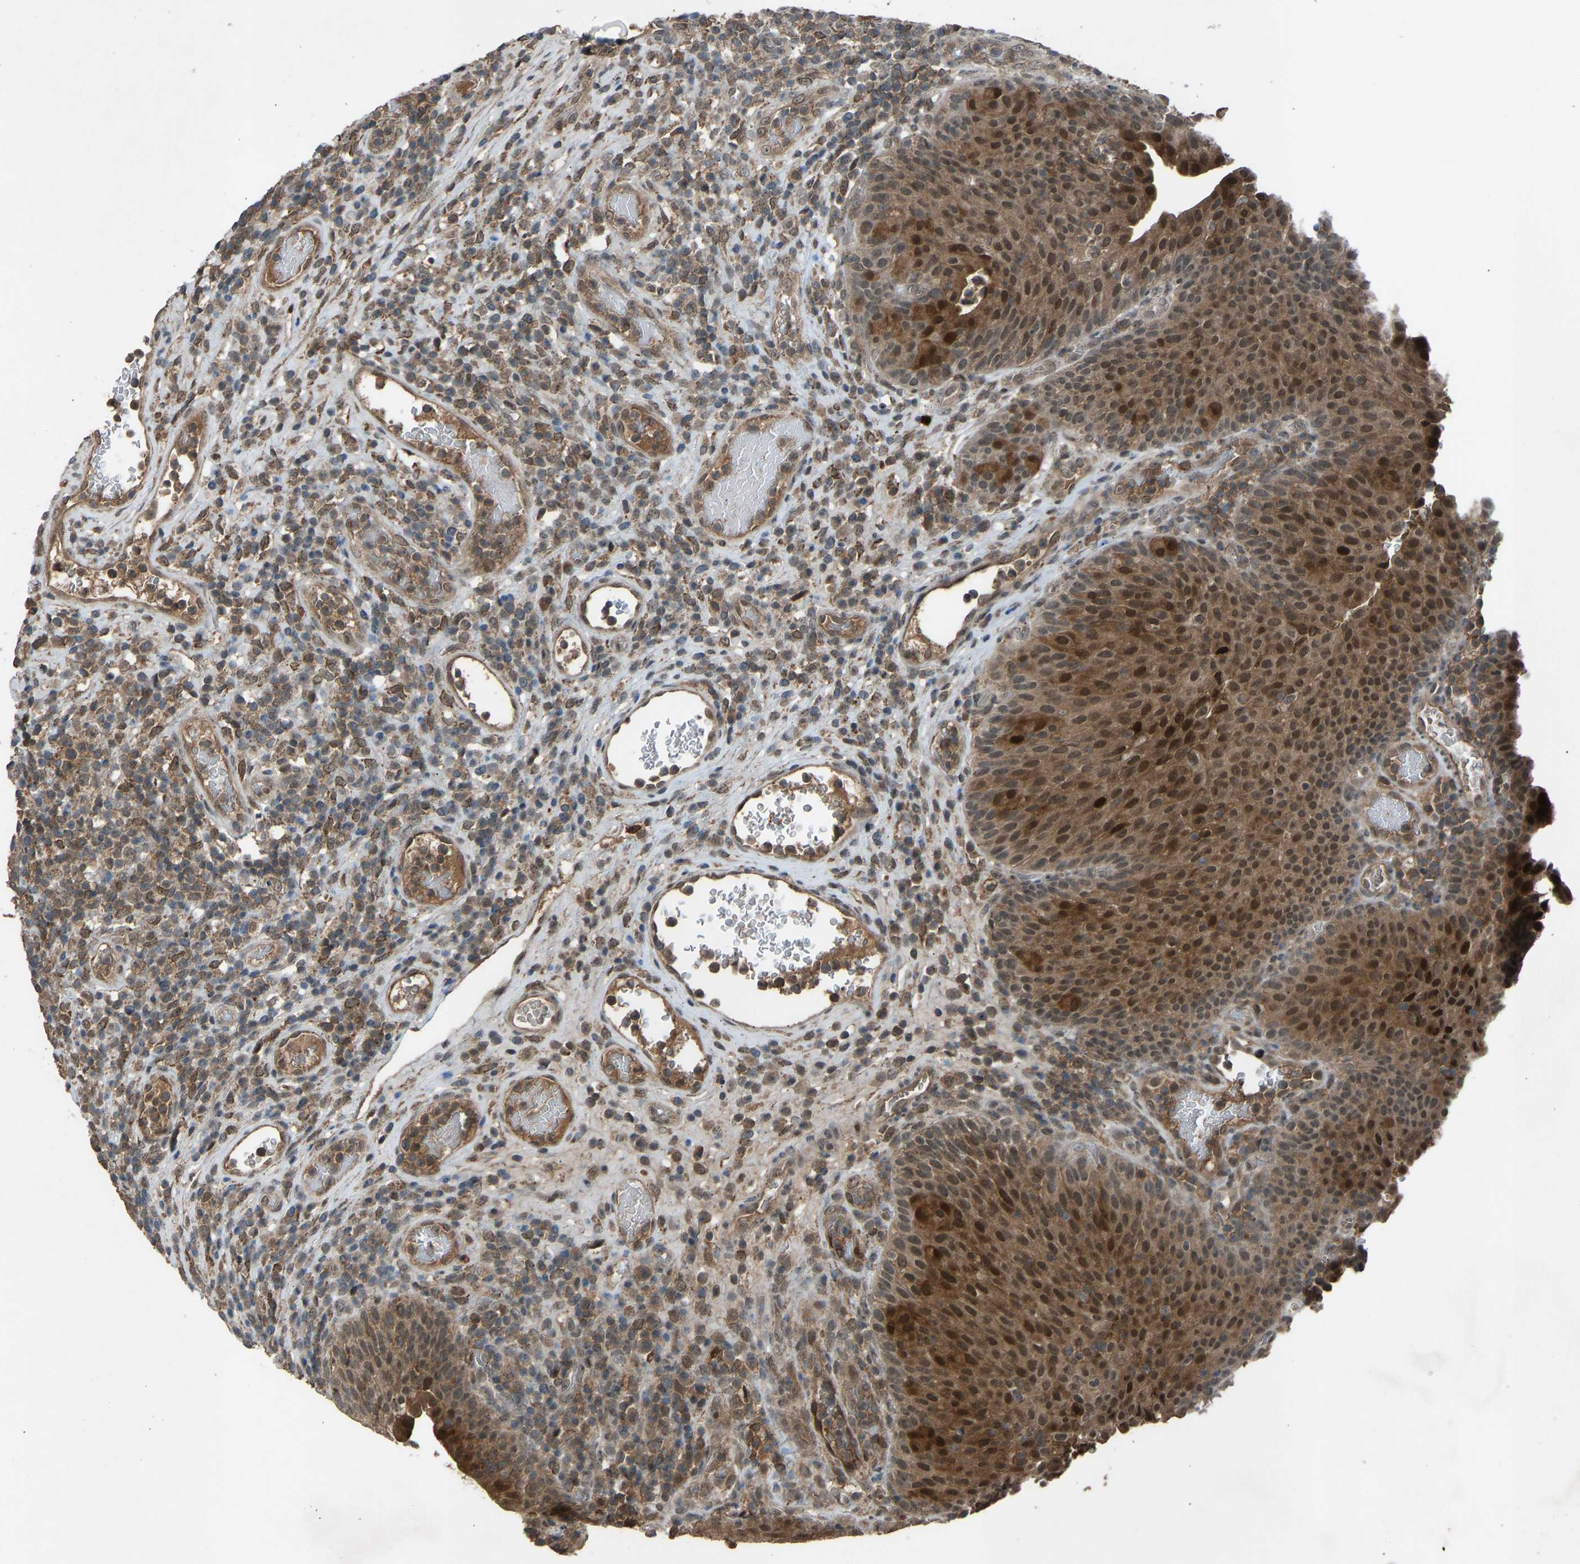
{"staining": {"intensity": "strong", "quantity": ">75%", "location": "cytoplasmic/membranous,nuclear"}, "tissue": "urothelial cancer", "cell_type": "Tumor cells", "image_type": "cancer", "snomed": [{"axis": "morphology", "description": "Urothelial carcinoma, Low grade"}, {"axis": "topography", "description": "Urinary bladder"}], "caption": "An immunohistochemistry (IHC) image of neoplastic tissue is shown. Protein staining in brown highlights strong cytoplasmic/membranous and nuclear positivity in urothelial carcinoma (low-grade) within tumor cells.", "gene": "SLC43A1", "patient": {"sex": "female", "age": 75}}